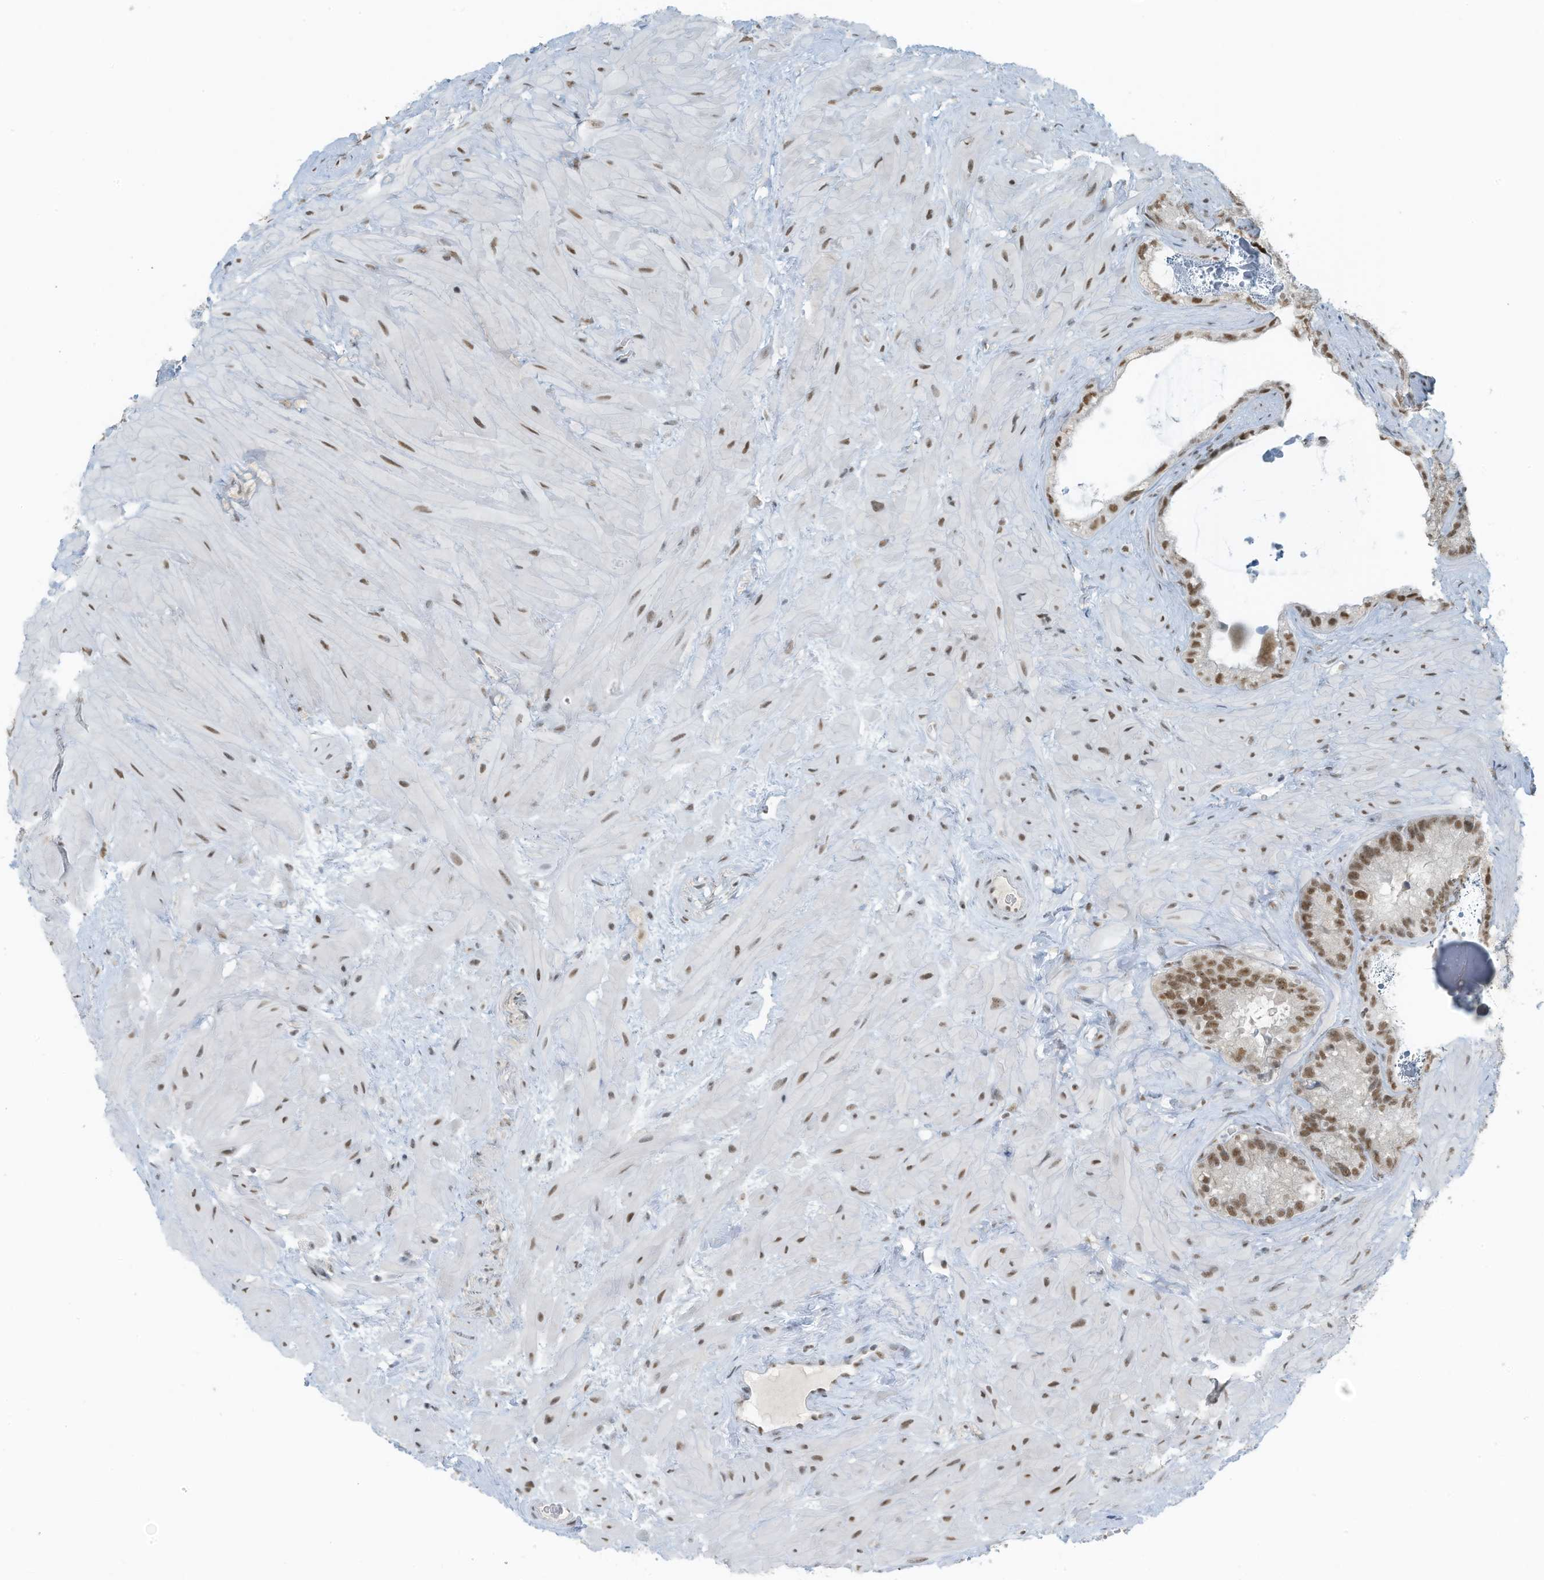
{"staining": {"intensity": "strong", "quantity": ">75%", "location": "nuclear"}, "tissue": "seminal vesicle", "cell_type": "Glandular cells", "image_type": "normal", "snomed": [{"axis": "morphology", "description": "Normal tissue, NOS"}, {"axis": "topography", "description": "Prostate"}, {"axis": "topography", "description": "Seminal veicle"}], "caption": "Unremarkable seminal vesicle reveals strong nuclear staining in approximately >75% of glandular cells.", "gene": "WRNIP1", "patient": {"sex": "male", "age": 68}}